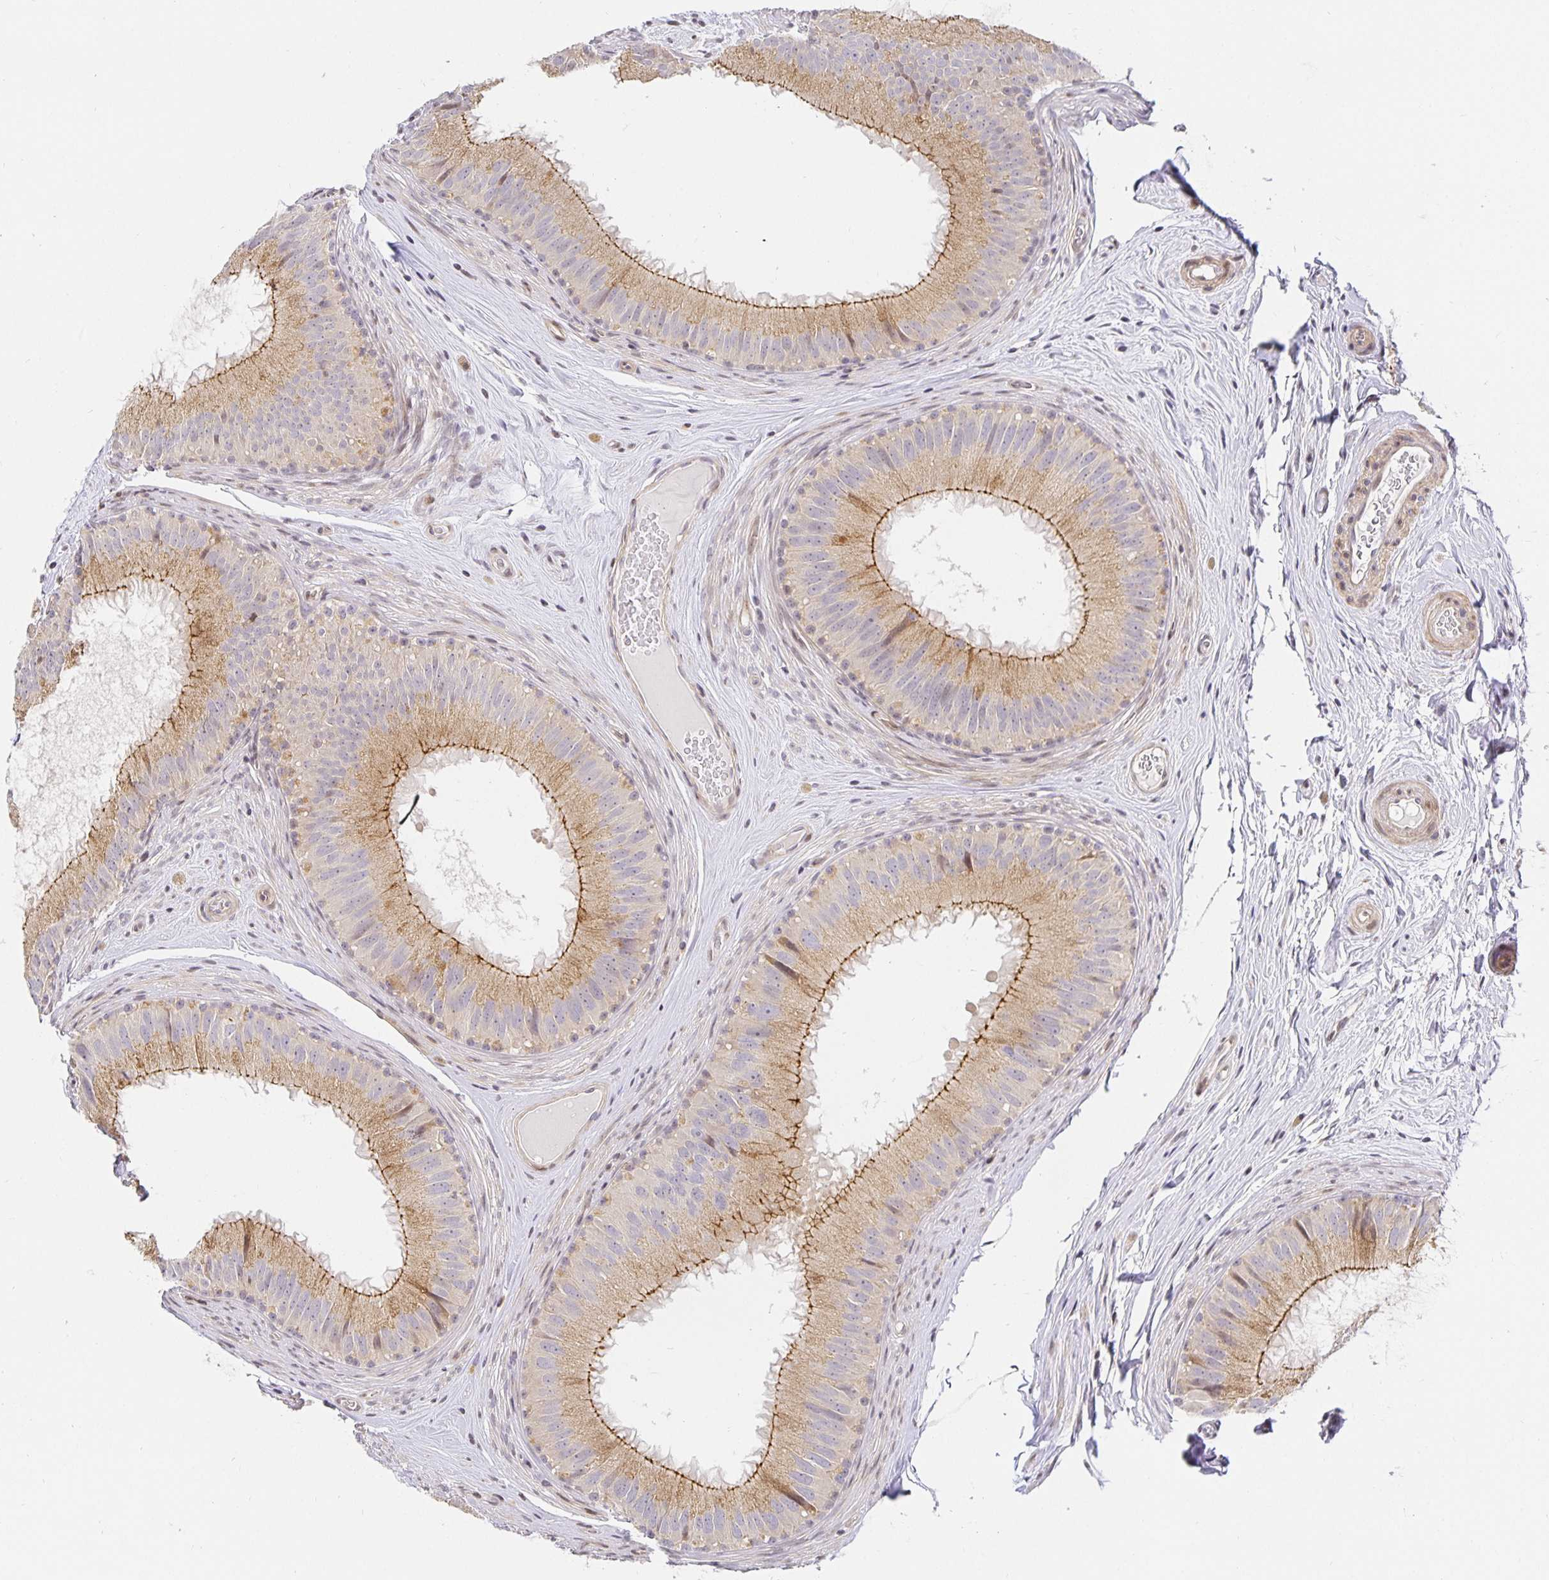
{"staining": {"intensity": "moderate", "quantity": ">75%", "location": "cytoplasmic/membranous"}, "tissue": "epididymis", "cell_type": "Glandular cells", "image_type": "normal", "snomed": [{"axis": "morphology", "description": "Normal tissue, NOS"}, {"axis": "topography", "description": "Epididymis"}], "caption": "Immunohistochemical staining of normal epididymis shows medium levels of moderate cytoplasmic/membranous staining in approximately >75% of glandular cells. (DAB IHC, brown staining for protein, blue staining for nuclei).", "gene": "TJP3", "patient": {"sex": "male", "age": 44}}